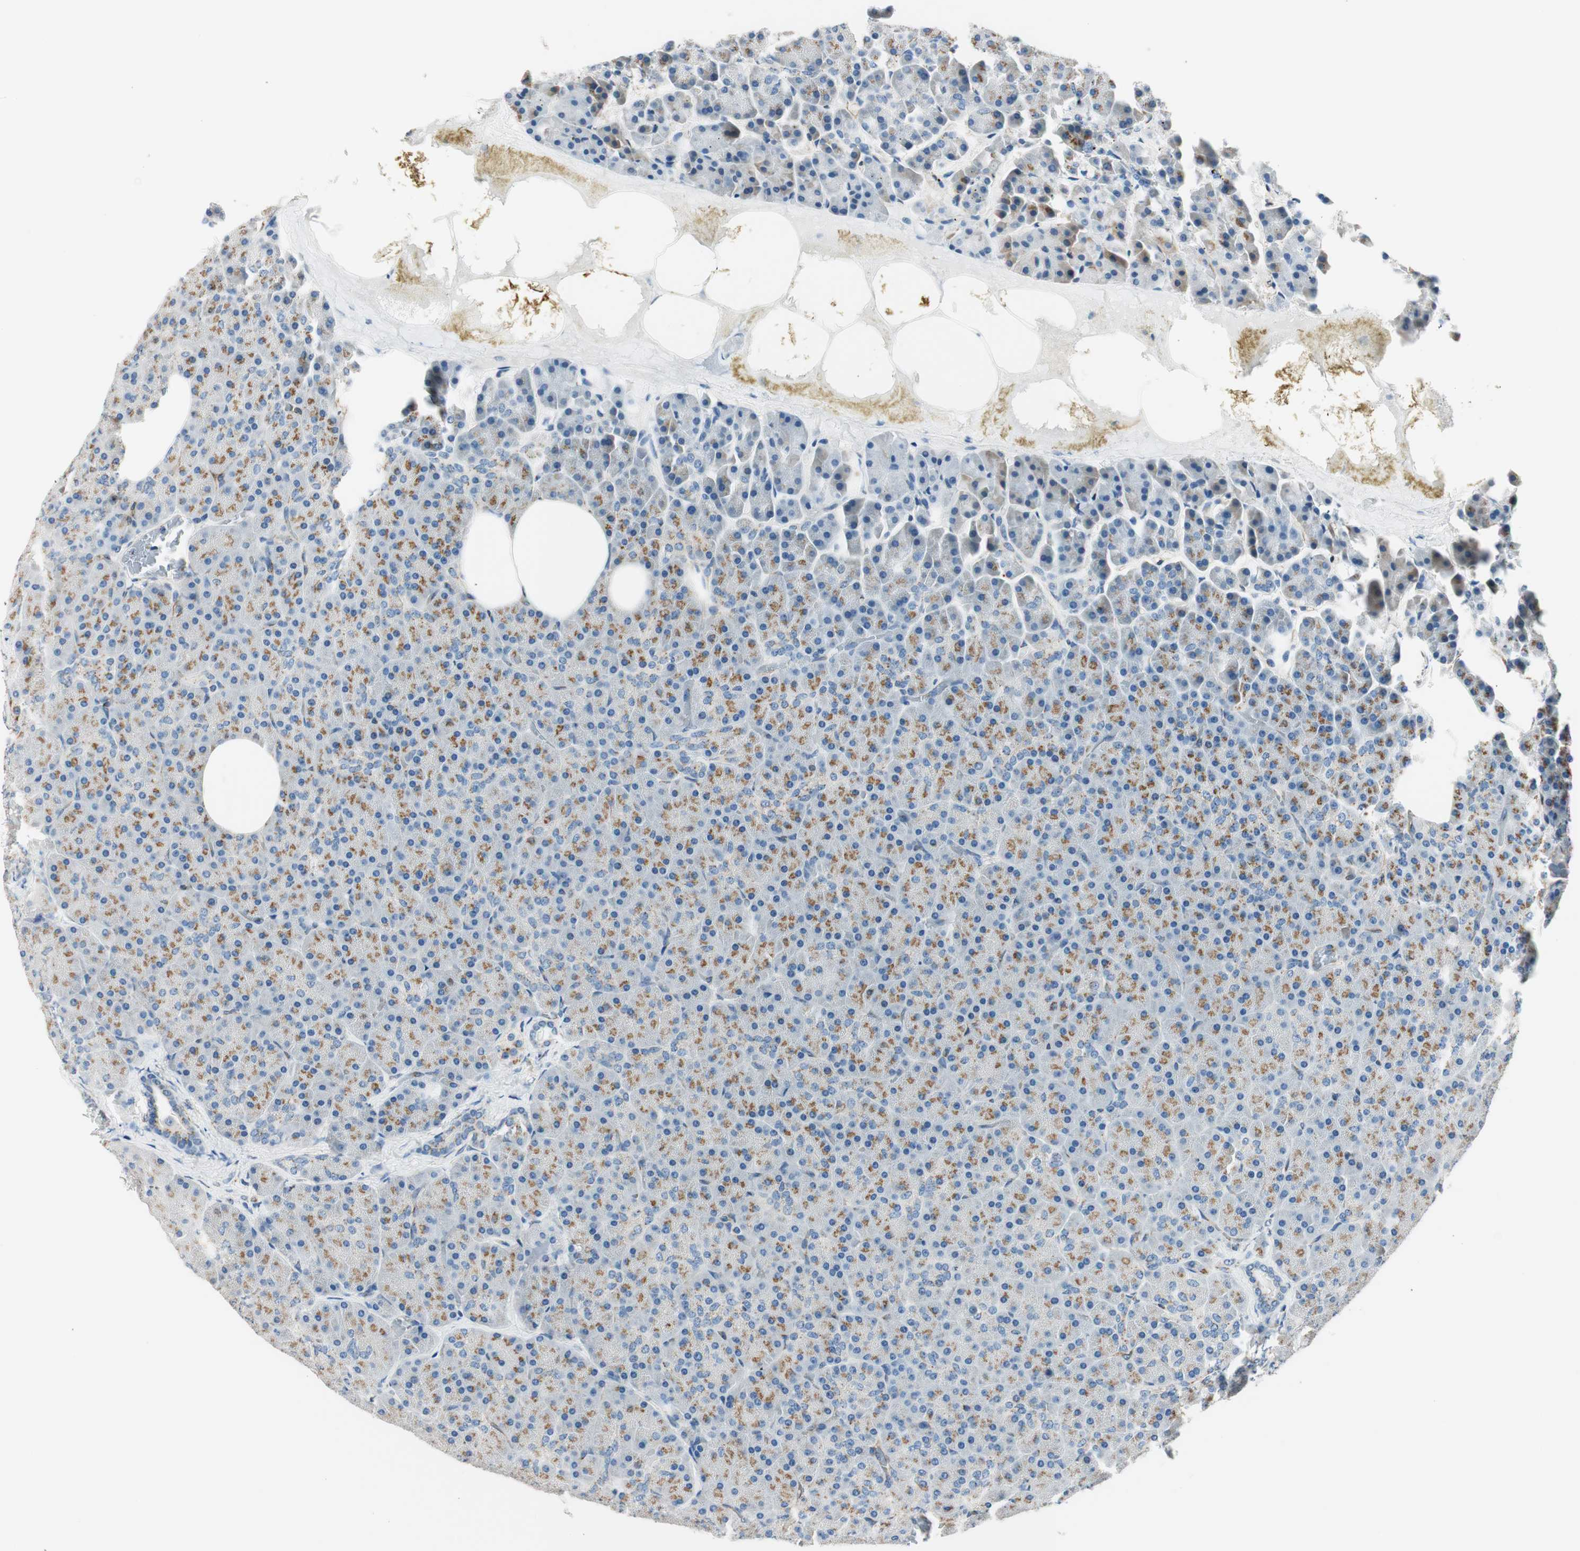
{"staining": {"intensity": "moderate", "quantity": ">75%", "location": "cytoplasmic/membranous"}, "tissue": "pancreas", "cell_type": "Exocrine glandular cells", "image_type": "normal", "snomed": [{"axis": "morphology", "description": "Normal tissue, NOS"}, {"axis": "topography", "description": "Pancreas"}], "caption": "High-power microscopy captured an immunohistochemistry photomicrograph of benign pancreas, revealing moderate cytoplasmic/membranous staining in about >75% of exocrine glandular cells.", "gene": "TMF1", "patient": {"sex": "female", "age": 35}}